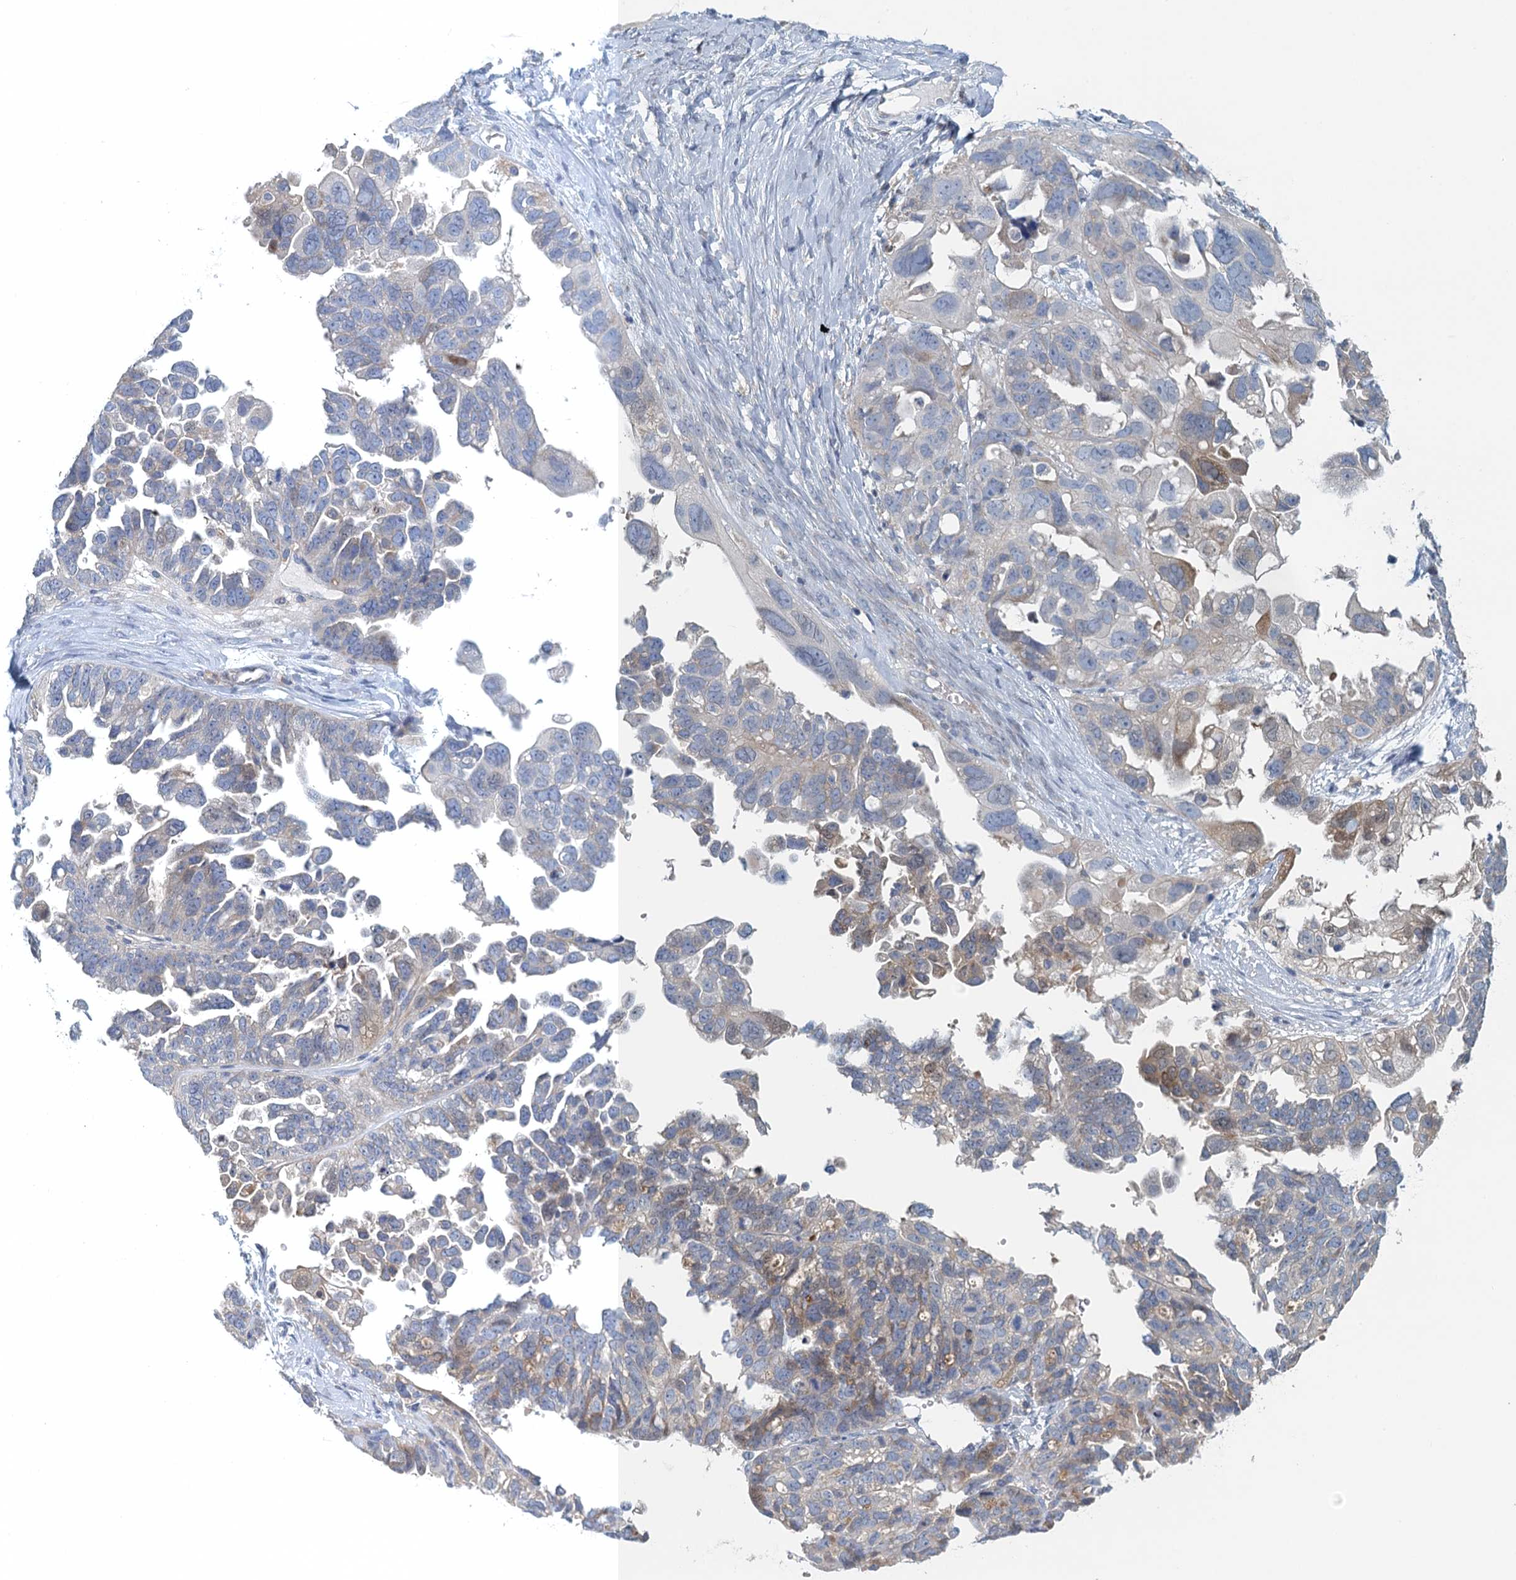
{"staining": {"intensity": "weak", "quantity": "<25%", "location": "cytoplasmic/membranous"}, "tissue": "ovarian cancer", "cell_type": "Tumor cells", "image_type": "cancer", "snomed": [{"axis": "morphology", "description": "Cystadenocarcinoma, serous, NOS"}, {"axis": "topography", "description": "Ovary"}], "caption": "Immunohistochemical staining of human ovarian serous cystadenocarcinoma exhibits no significant staining in tumor cells. The staining is performed using DAB (3,3'-diaminobenzidine) brown chromogen with nuclei counter-stained in using hematoxylin.", "gene": "NCKAP1L", "patient": {"sex": "female", "age": 79}}